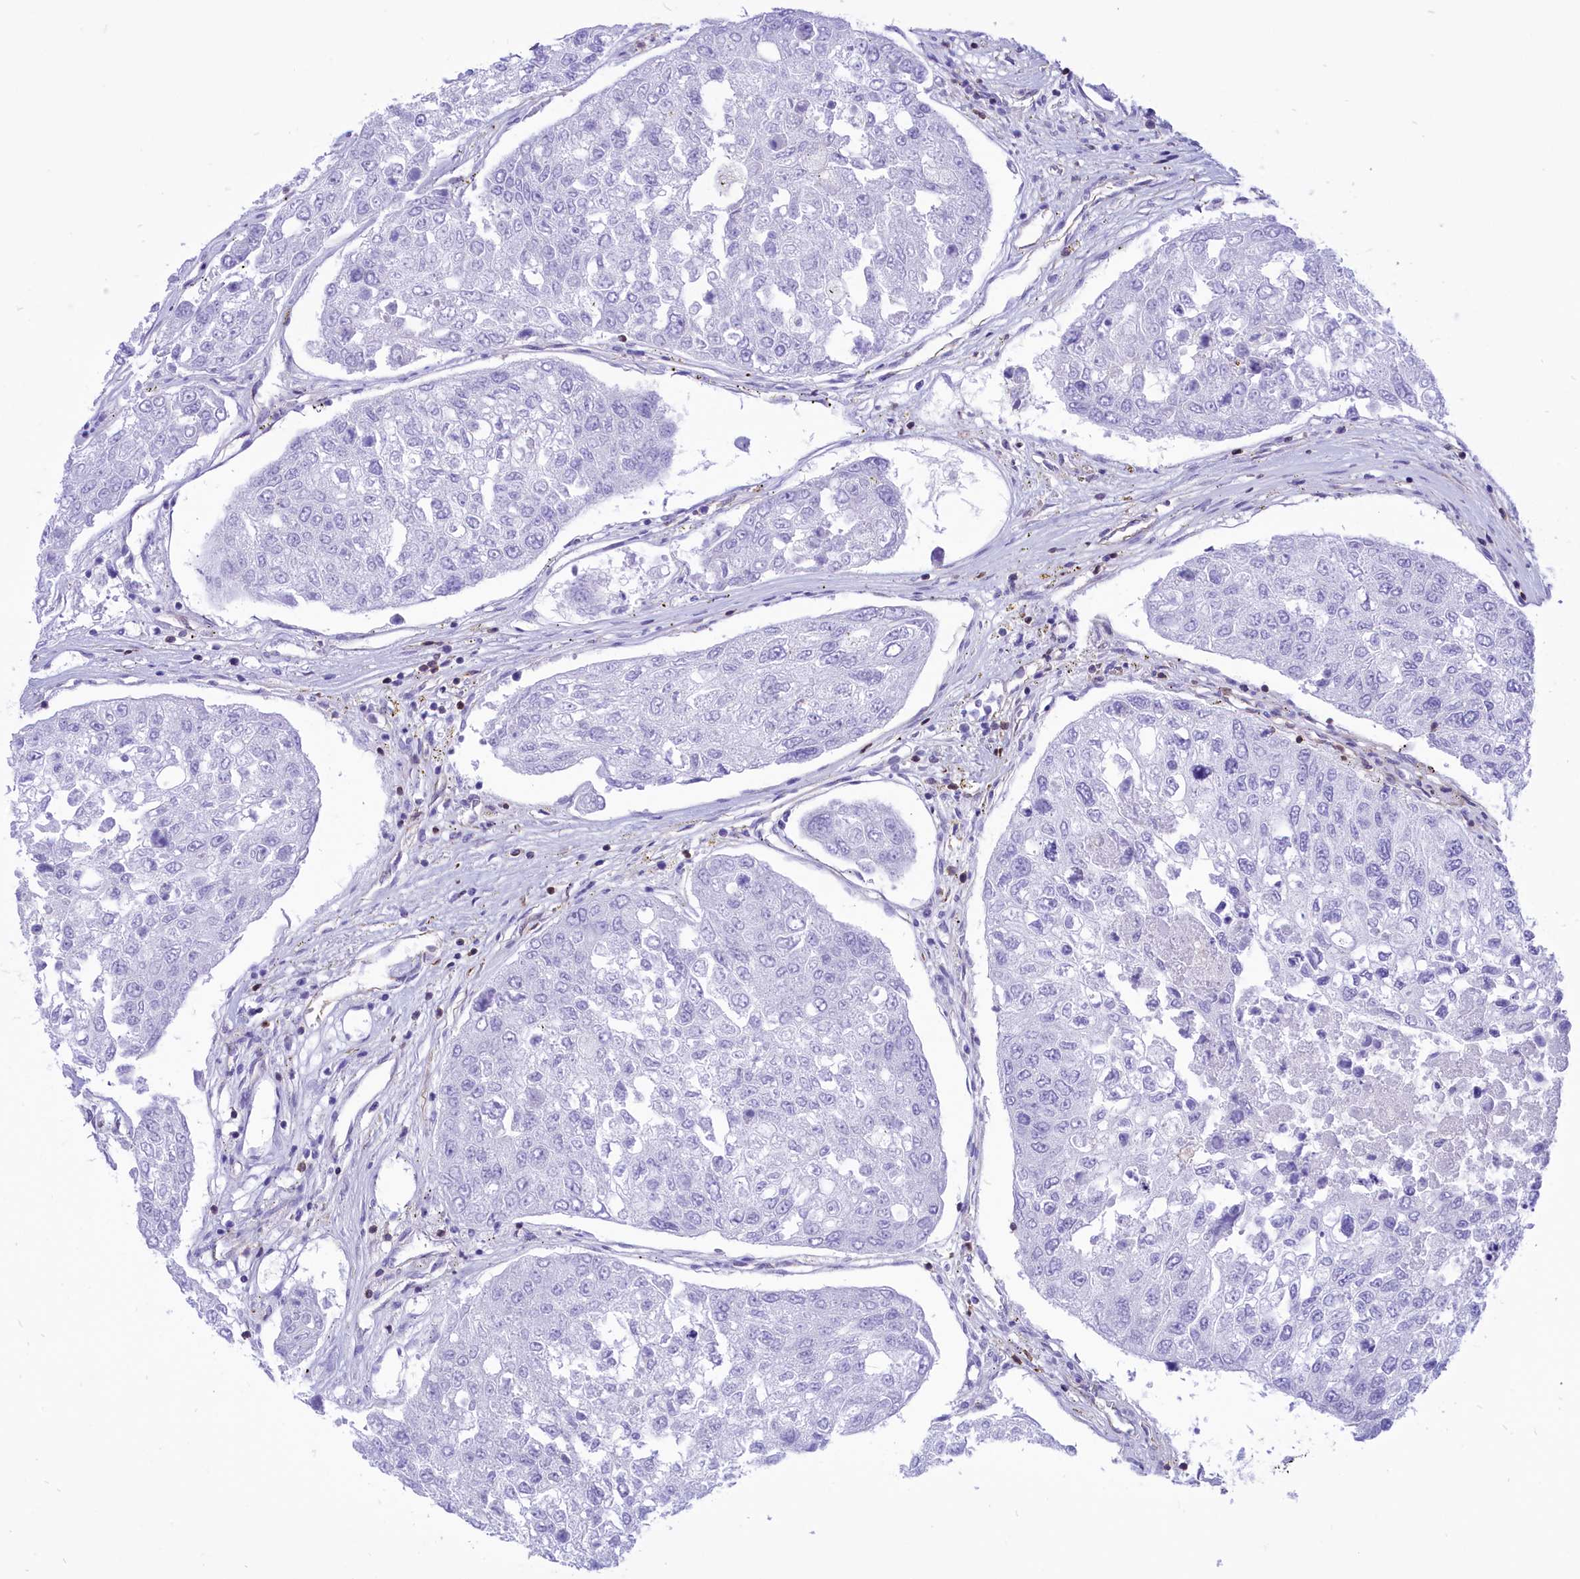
{"staining": {"intensity": "negative", "quantity": "none", "location": "none"}, "tissue": "urothelial cancer", "cell_type": "Tumor cells", "image_type": "cancer", "snomed": [{"axis": "morphology", "description": "Urothelial carcinoma, High grade"}, {"axis": "topography", "description": "Lymph node"}, {"axis": "topography", "description": "Urinary bladder"}], "caption": "Tumor cells are negative for protein expression in human high-grade urothelial carcinoma.", "gene": "SEPTIN9", "patient": {"sex": "male", "age": 51}}